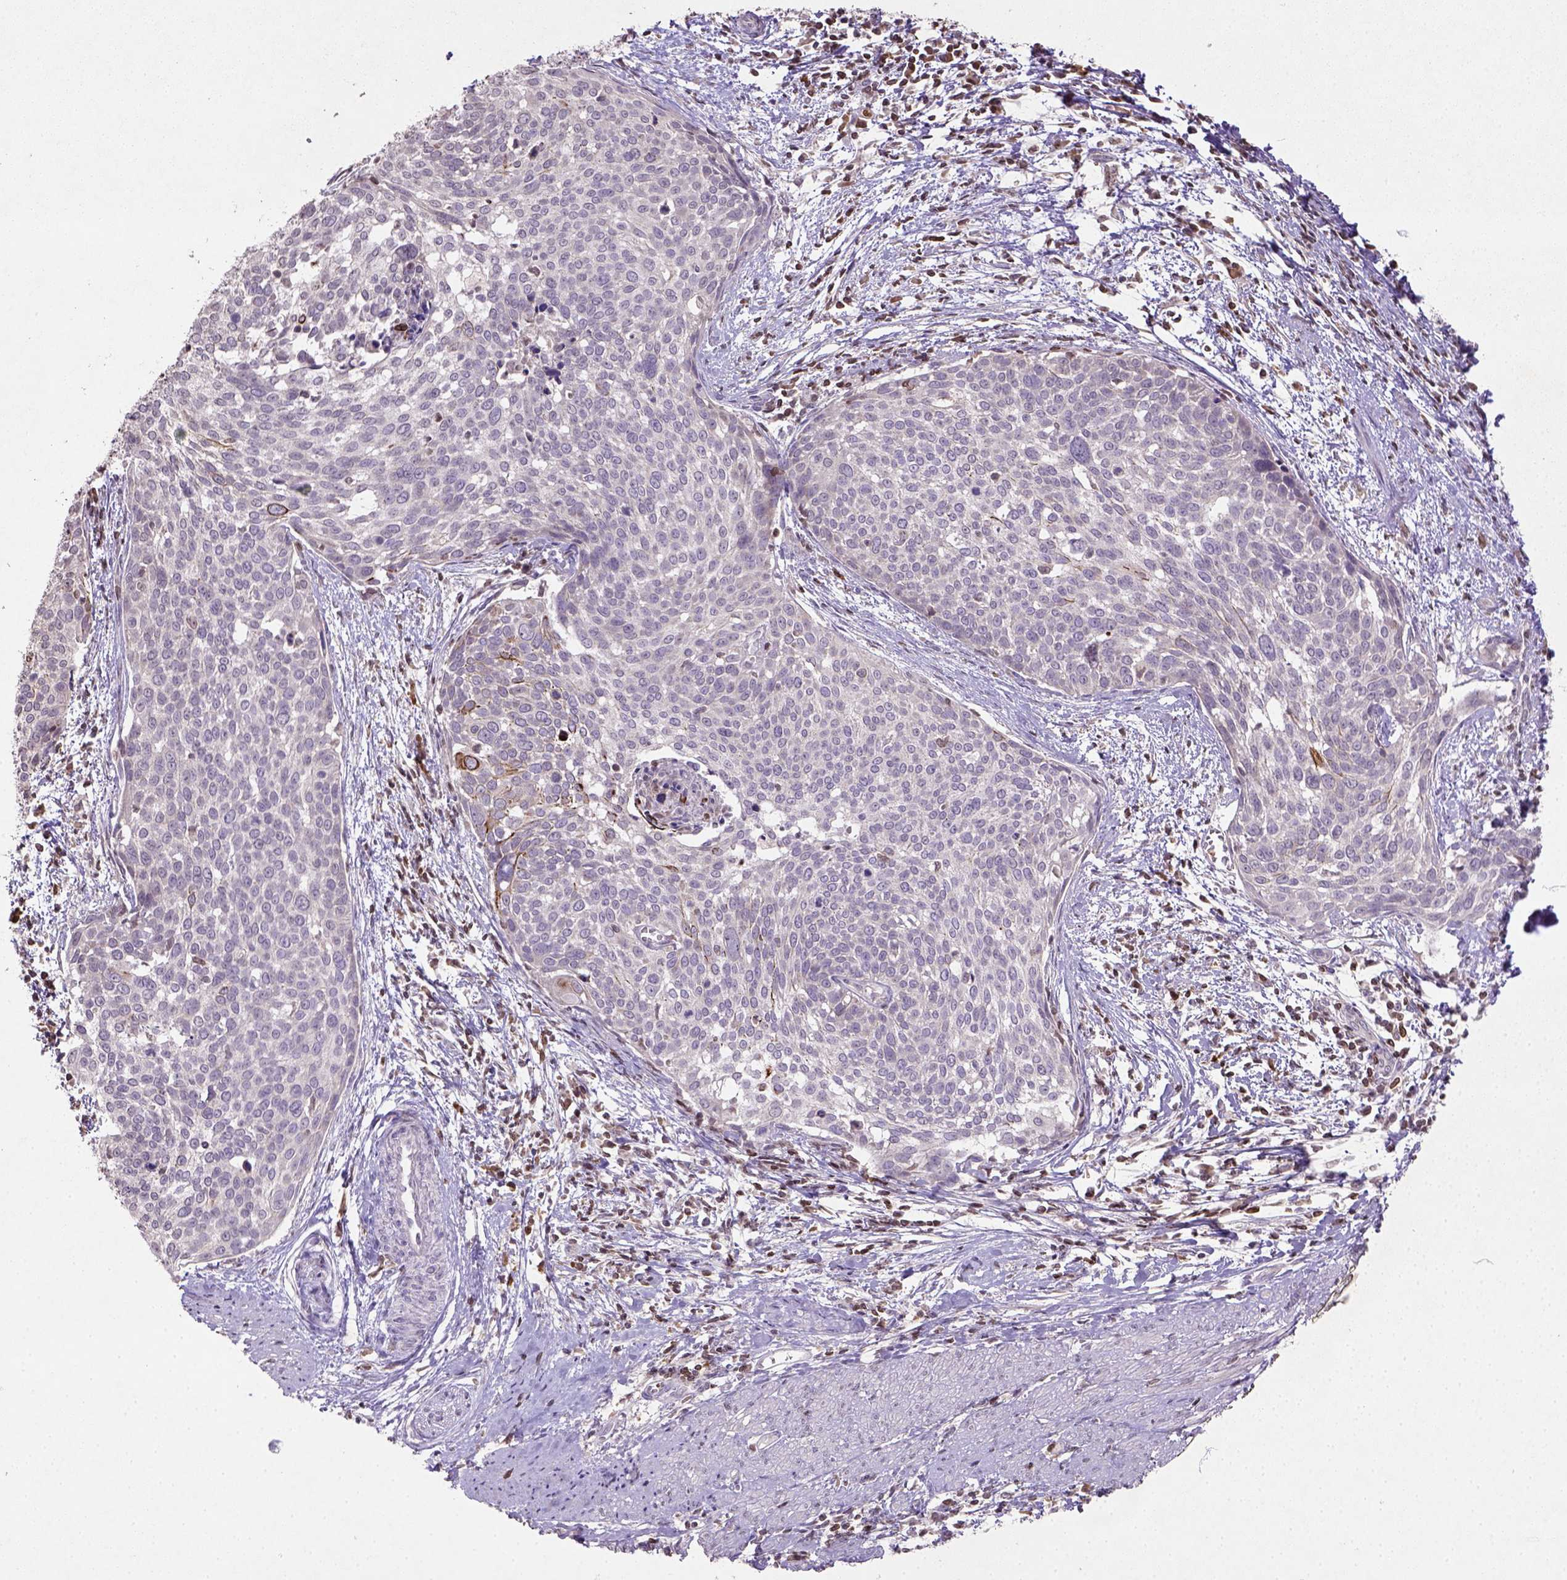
{"staining": {"intensity": "strong", "quantity": "<25%", "location": "cytoplasmic/membranous,nuclear"}, "tissue": "cervical cancer", "cell_type": "Tumor cells", "image_type": "cancer", "snomed": [{"axis": "morphology", "description": "Squamous cell carcinoma, NOS"}, {"axis": "topography", "description": "Cervix"}], "caption": "This photomicrograph reveals immunohistochemistry (IHC) staining of cervical squamous cell carcinoma, with medium strong cytoplasmic/membranous and nuclear positivity in approximately <25% of tumor cells.", "gene": "NUDT3", "patient": {"sex": "female", "age": 39}}